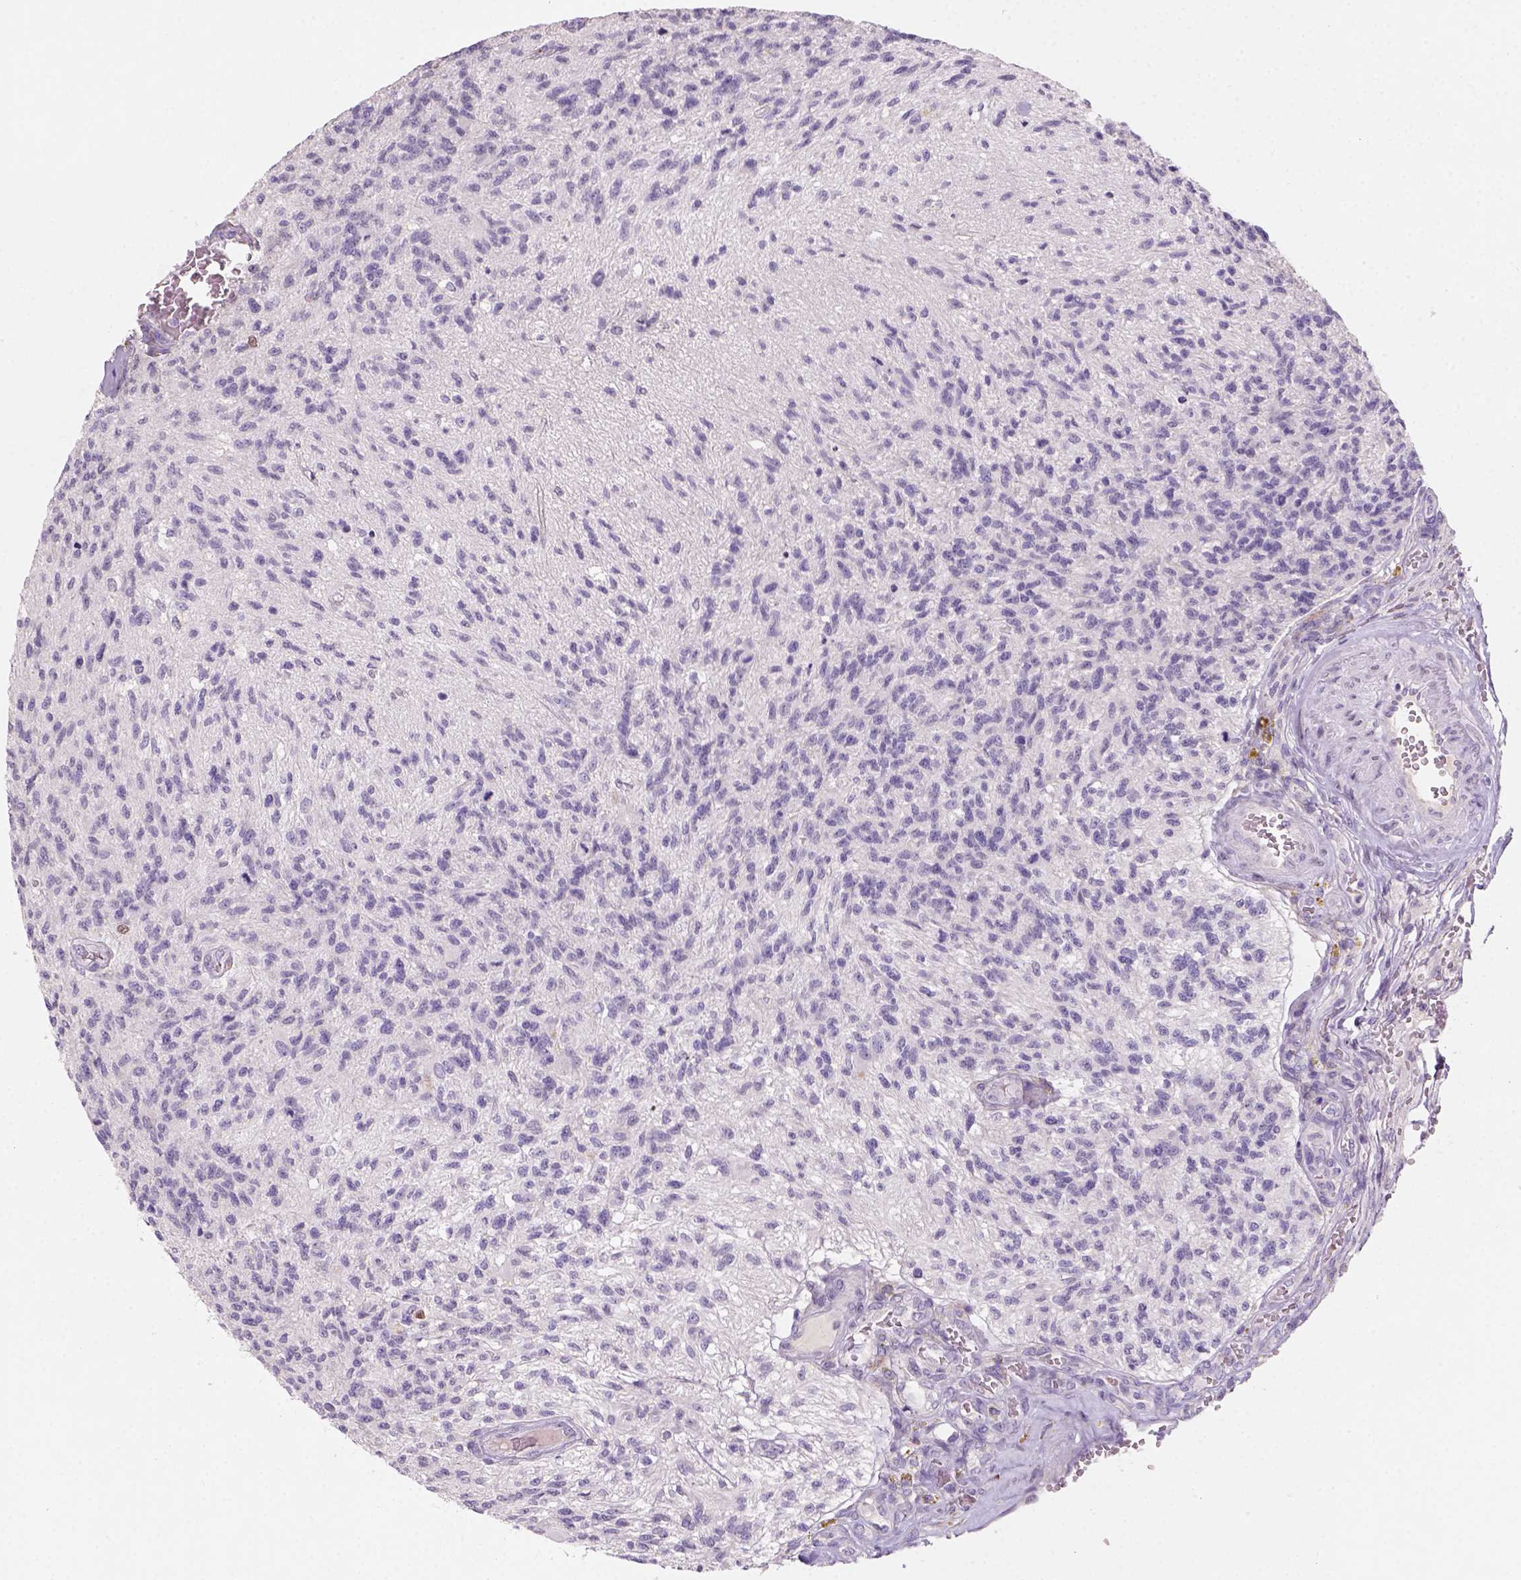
{"staining": {"intensity": "negative", "quantity": "none", "location": "none"}, "tissue": "glioma", "cell_type": "Tumor cells", "image_type": "cancer", "snomed": [{"axis": "morphology", "description": "Glioma, malignant, High grade"}, {"axis": "topography", "description": "Brain"}], "caption": "The micrograph exhibits no staining of tumor cells in malignant high-grade glioma.", "gene": "ZMAT4", "patient": {"sex": "male", "age": 56}}